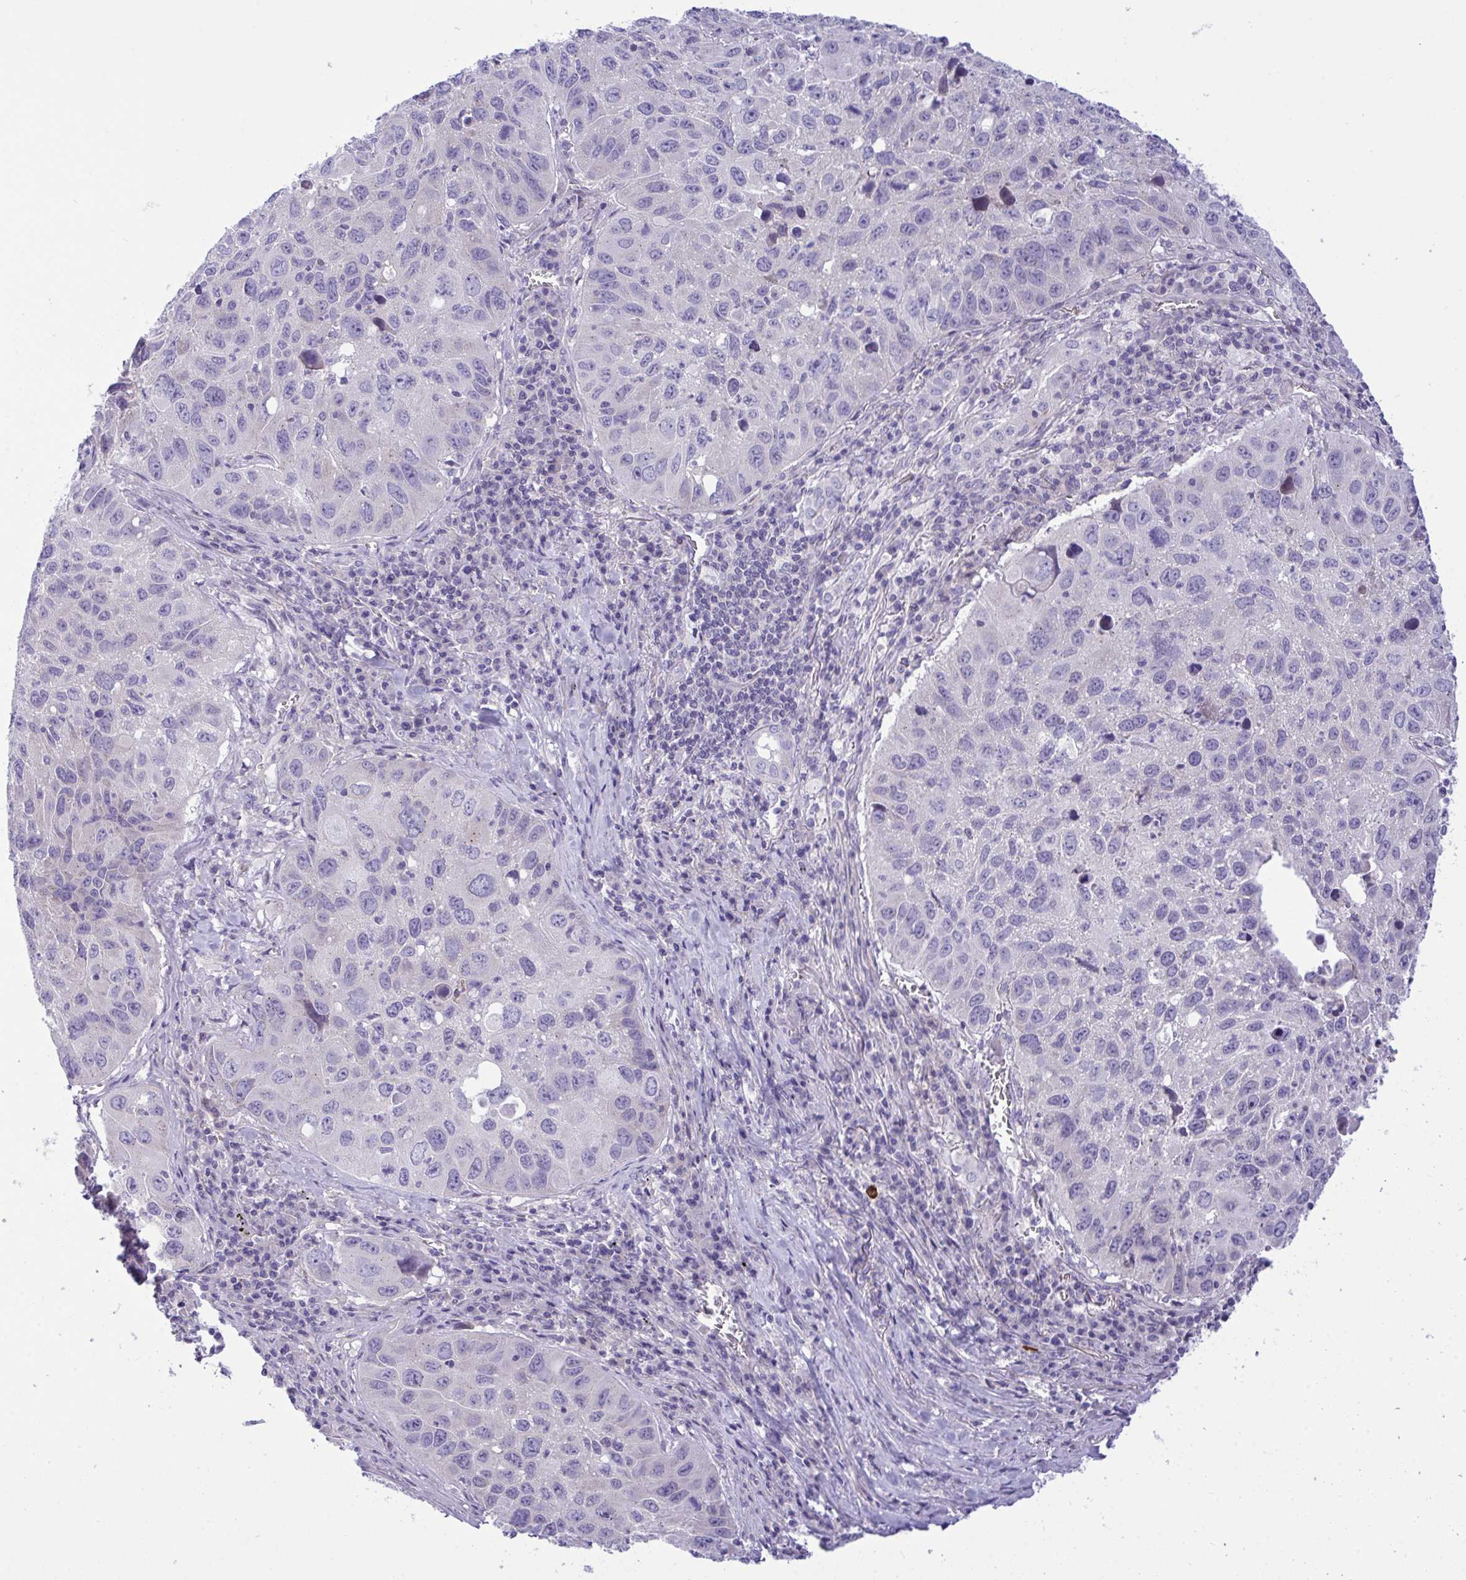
{"staining": {"intensity": "negative", "quantity": "none", "location": "none"}, "tissue": "lung cancer", "cell_type": "Tumor cells", "image_type": "cancer", "snomed": [{"axis": "morphology", "description": "Squamous cell carcinoma, NOS"}, {"axis": "topography", "description": "Lung"}], "caption": "The photomicrograph exhibits no staining of tumor cells in squamous cell carcinoma (lung). The staining was performed using DAB (3,3'-diaminobenzidine) to visualize the protein expression in brown, while the nuclei were stained in blue with hematoxylin (Magnification: 20x).", "gene": "WDR97", "patient": {"sex": "female", "age": 61}}